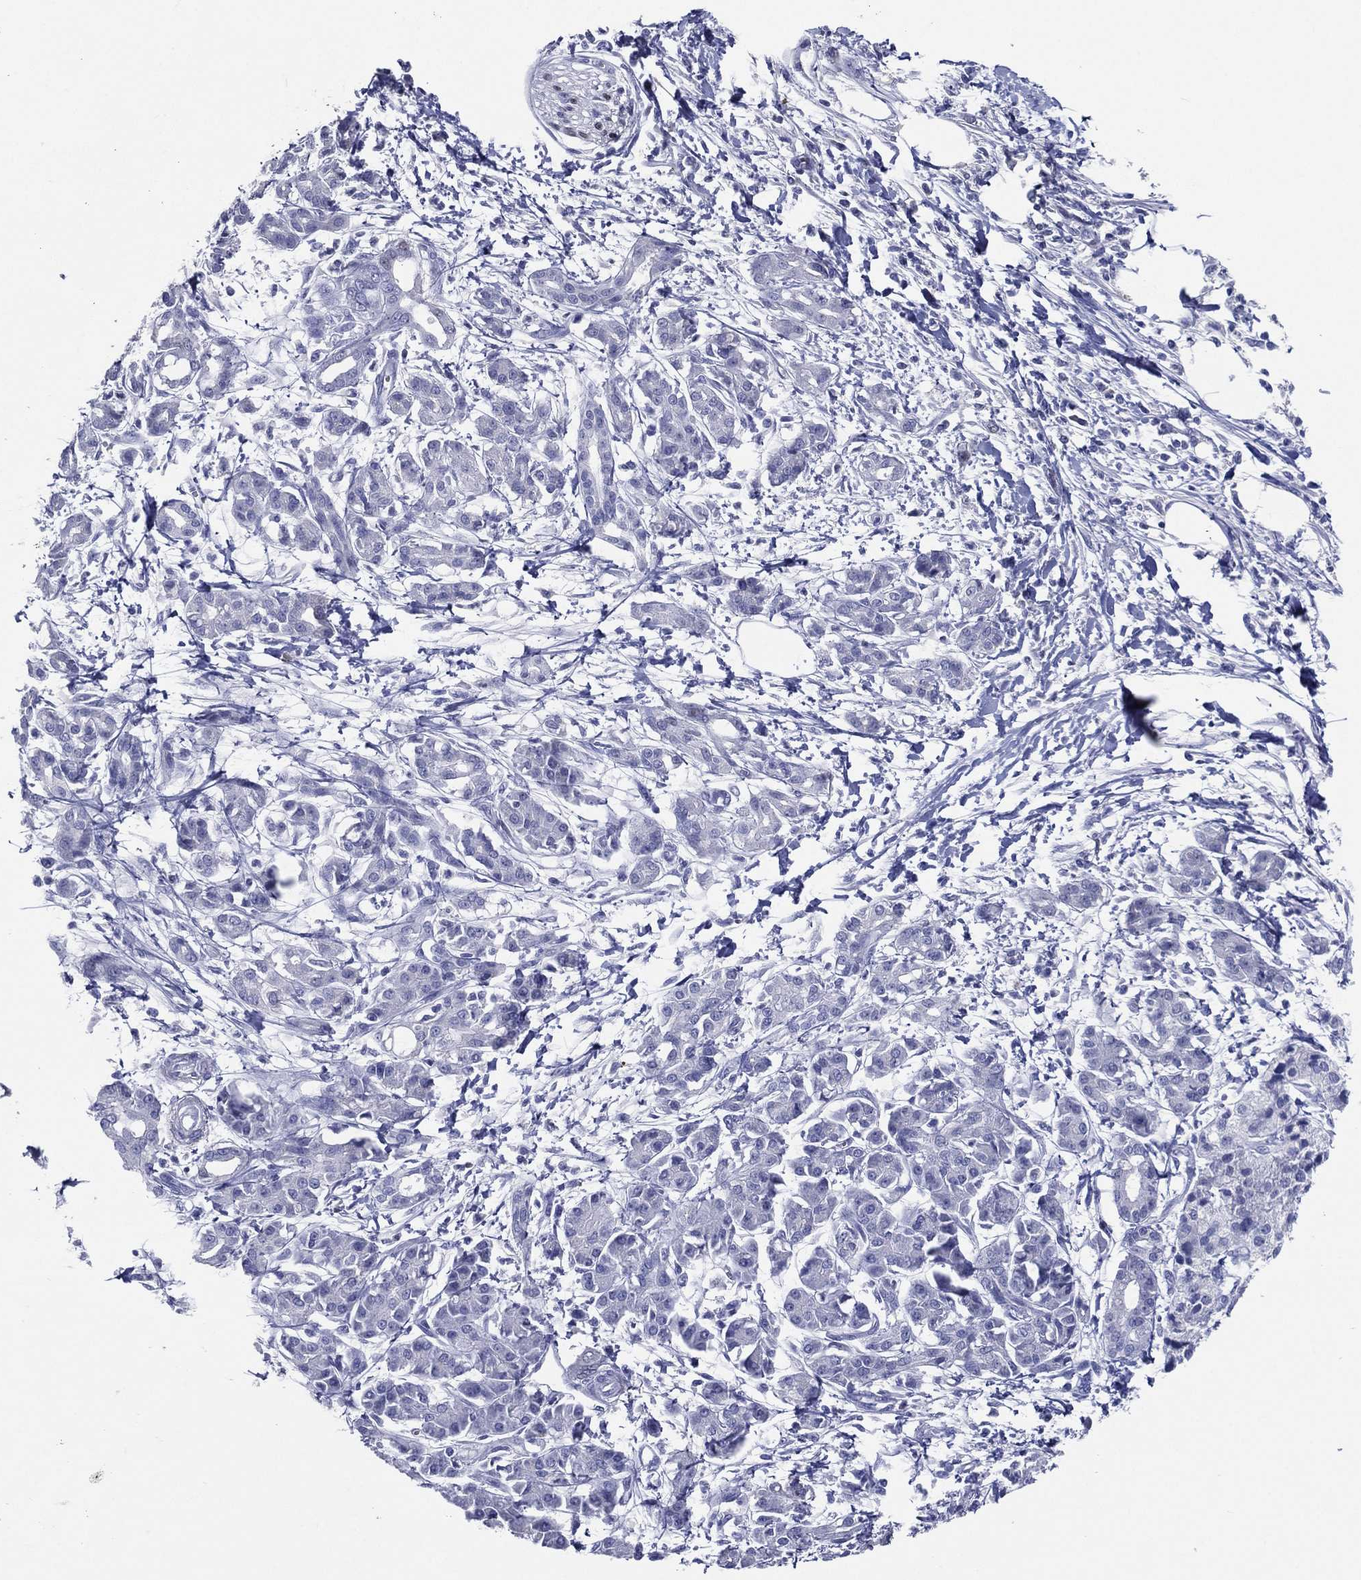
{"staining": {"intensity": "negative", "quantity": "none", "location": "none"}, "tissue": "pancreatic cancer", "cell_type": "Tumor cells", "image_type": "cancer", "snomed": [{"axis": "morphology", "description": "Adenocarcinoma, NOS"}, {"axis": "topography", "description": "Pancreas"}], "caption": "This is an immunohistochemistry image of human pancreatic cancer (adenocarcinoma). There is no staining in tumor cells.", "gene": "TFAP2A", "patient": {"sex": "male", "age": 72}}